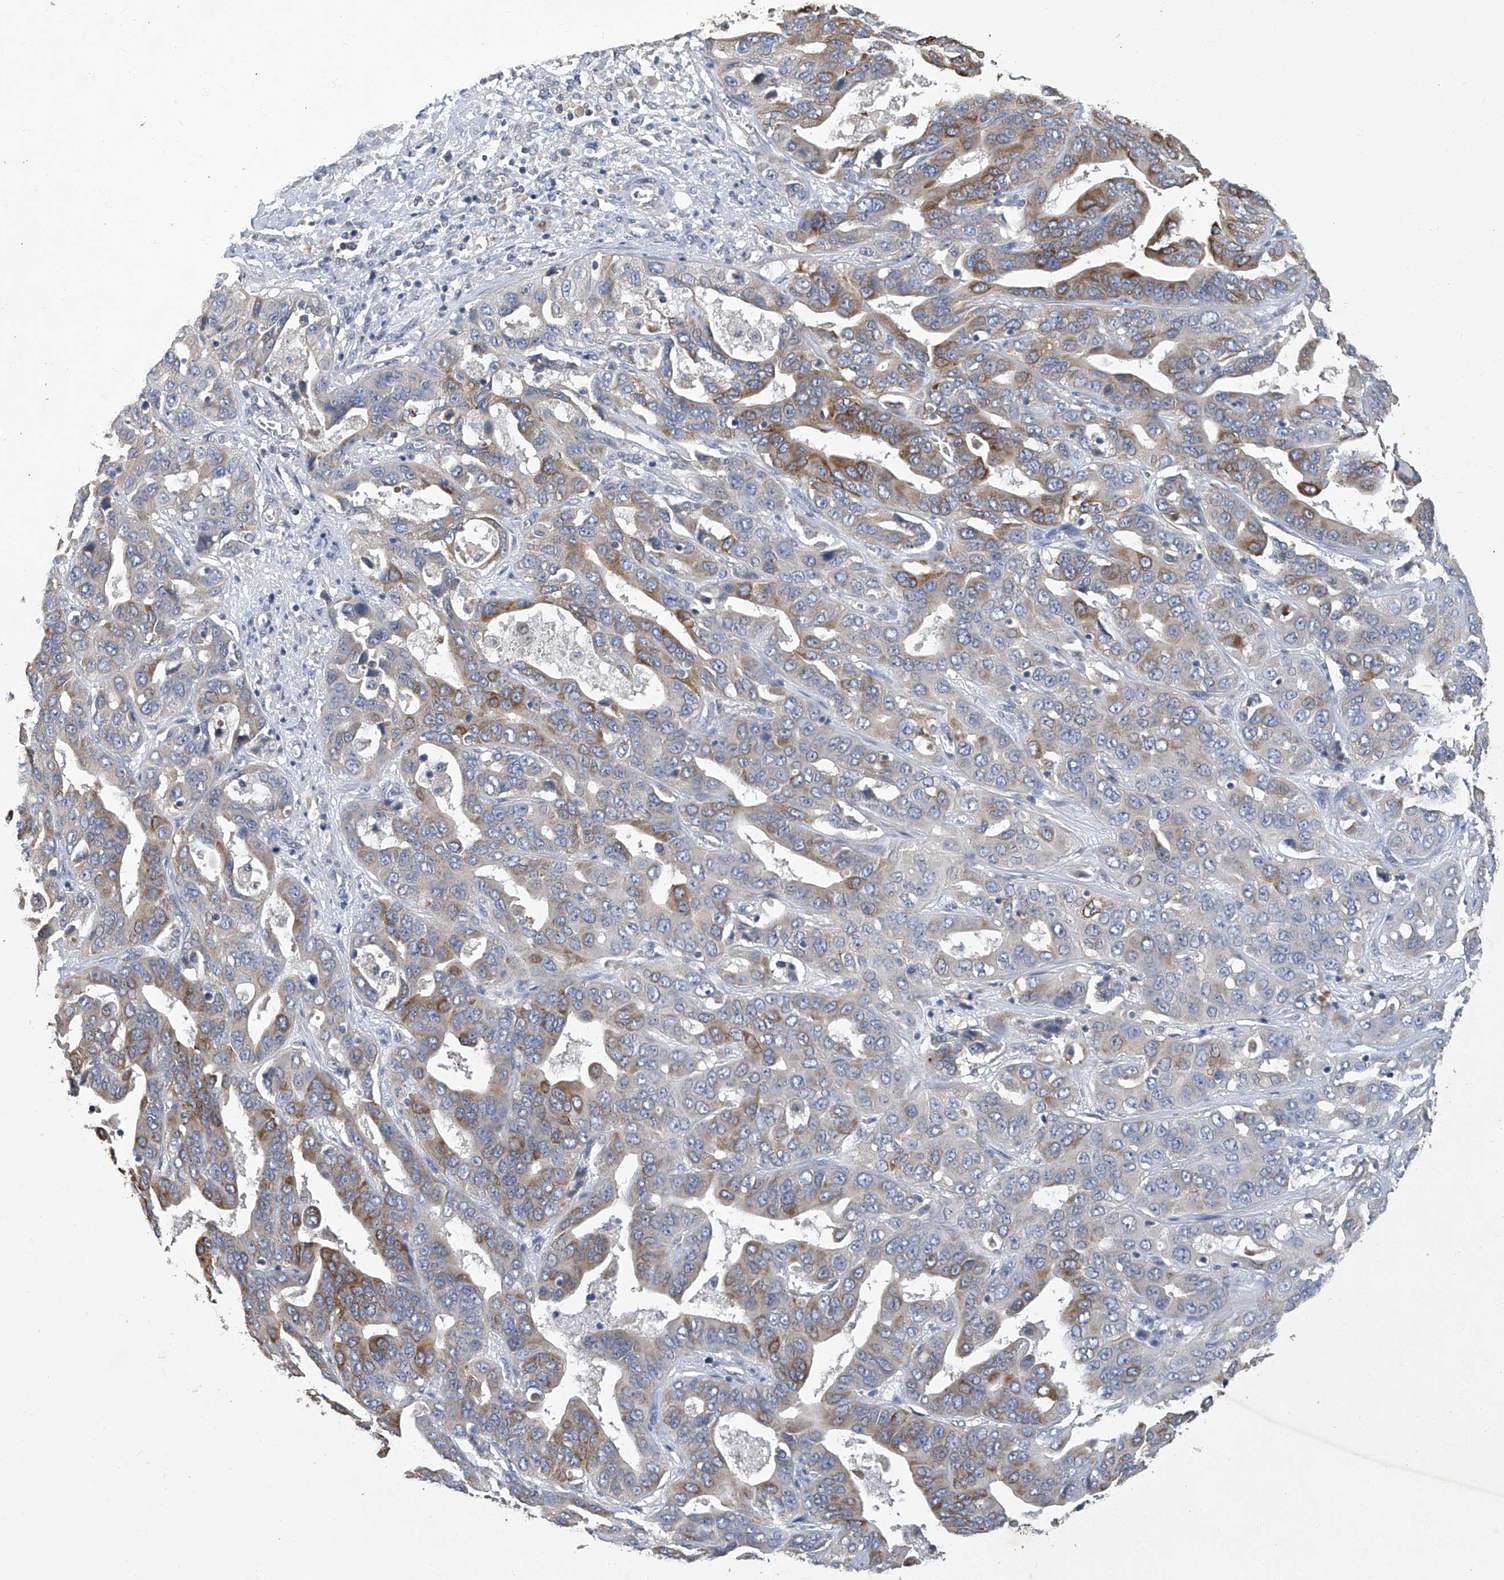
{"staining": {"intensity": "moderate", "quantity": "<25%", "location": "cytoplasmic/membranous"}, "tissue": "liver cancer", "cell_type": "Tumor cells", "image_type": "cancer", "snomed": [{"axis": "morphology", "description": "Cholangiocarcinoma"}, {"axis": "topography", "description": "Liver"}], "caption": "Immunohistochemistry image of human cholangiocarcinoma (liver) stained for a protein (brown), which exhibits low levels of moderate cytoplasmic/membranous staining in about <25% of tumor cells.", "gene": "TGFBR1", "patient": {"sex": "female", "age": 52}}